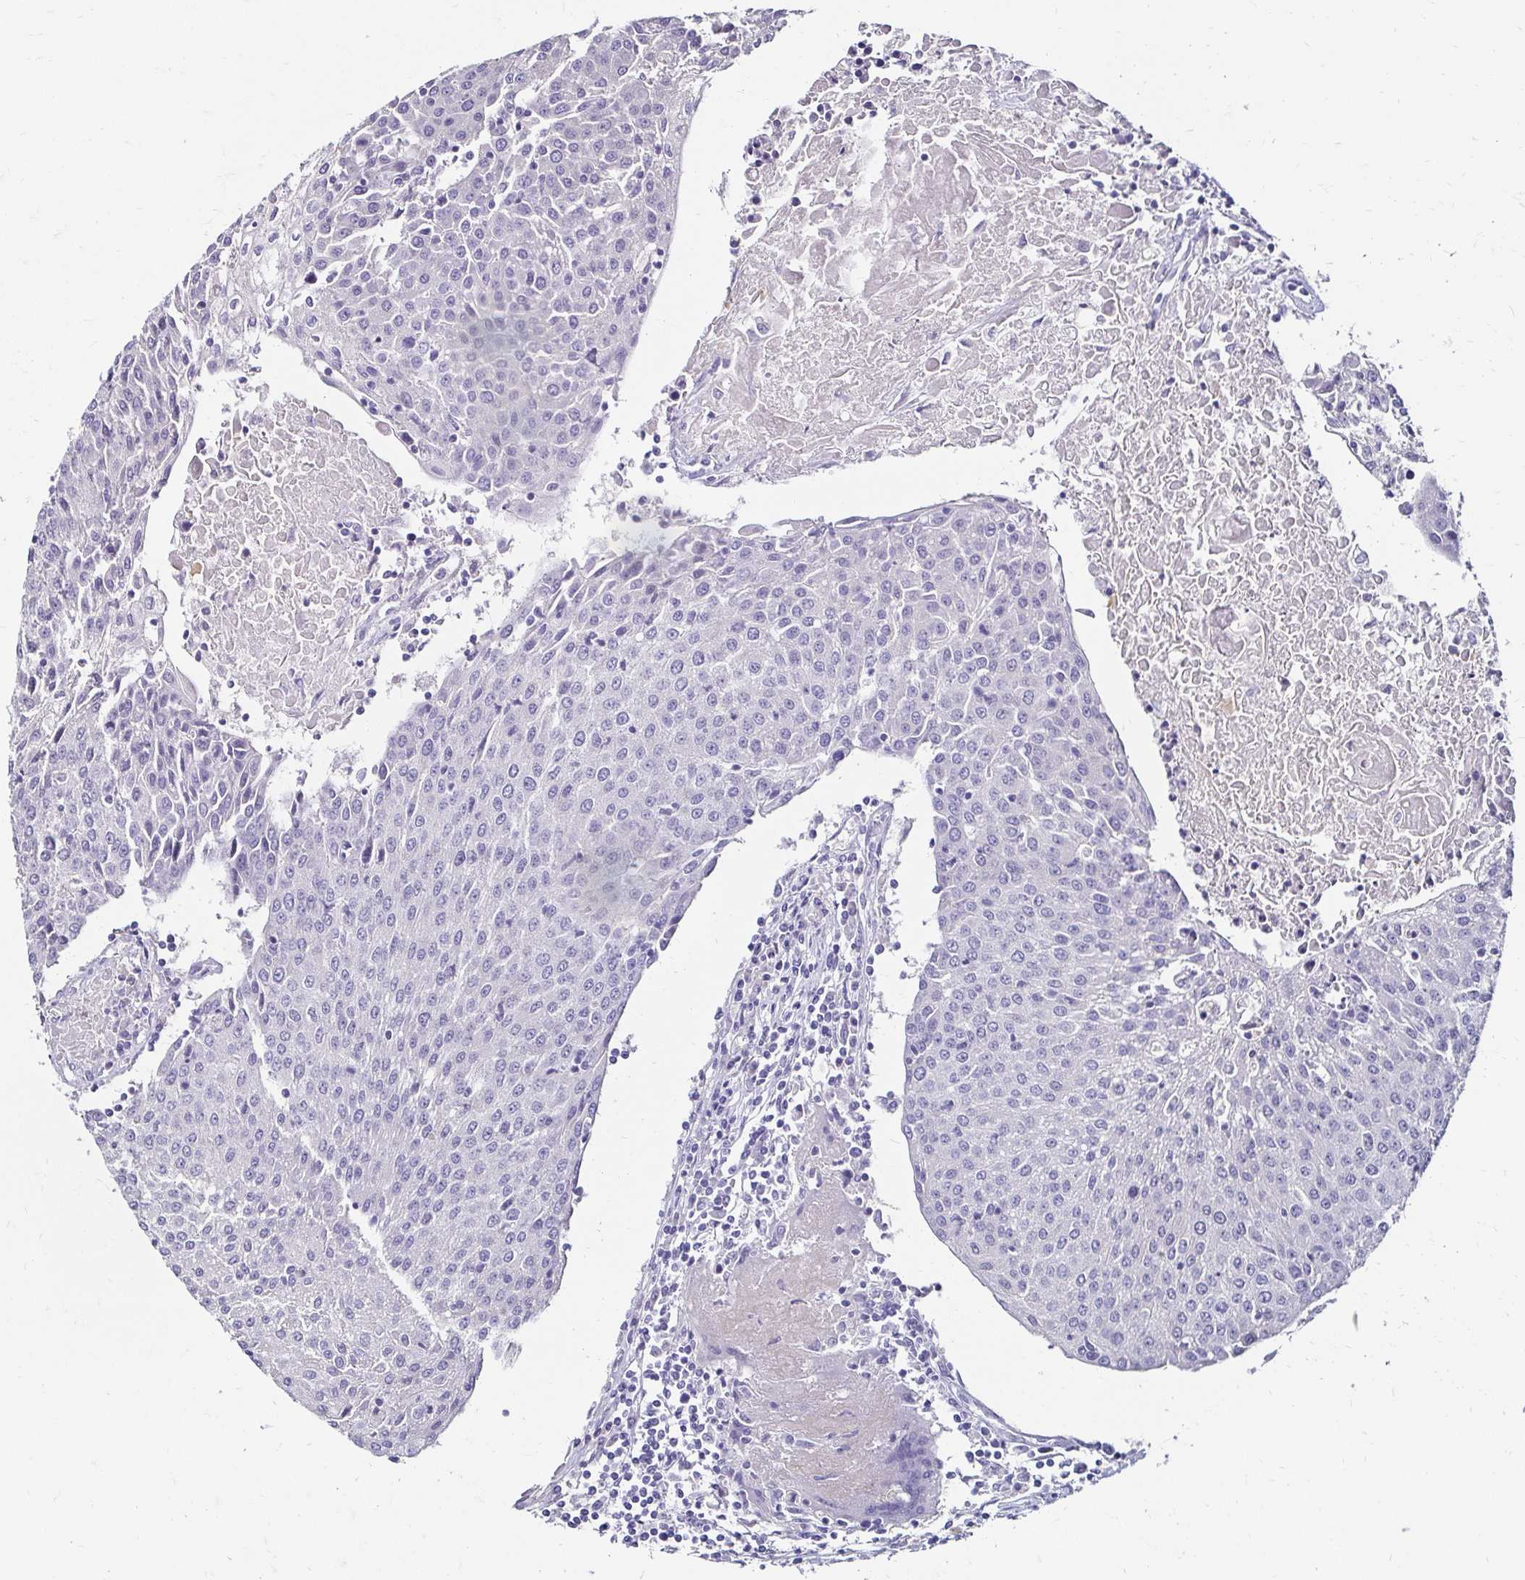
{"staining": {"intensity": "negative", "quantity": "none", "location": "none"}, "tissue": "urothelial cancer", "cell_type": "Tumor cells", "image_type": "cancer", "snomed": [{"axis": "morphology", "description": "Urothelial carcinoma, High grade"}, {"axis": "topography", "description": "Urinary bladder"}], "caption": "This is an IHC micrograph of urothelial carcinoma (high-grade). There is no staining in tumor cells.", "gene": "SCG3", "patient": {"sex": "female", "age": 85}}